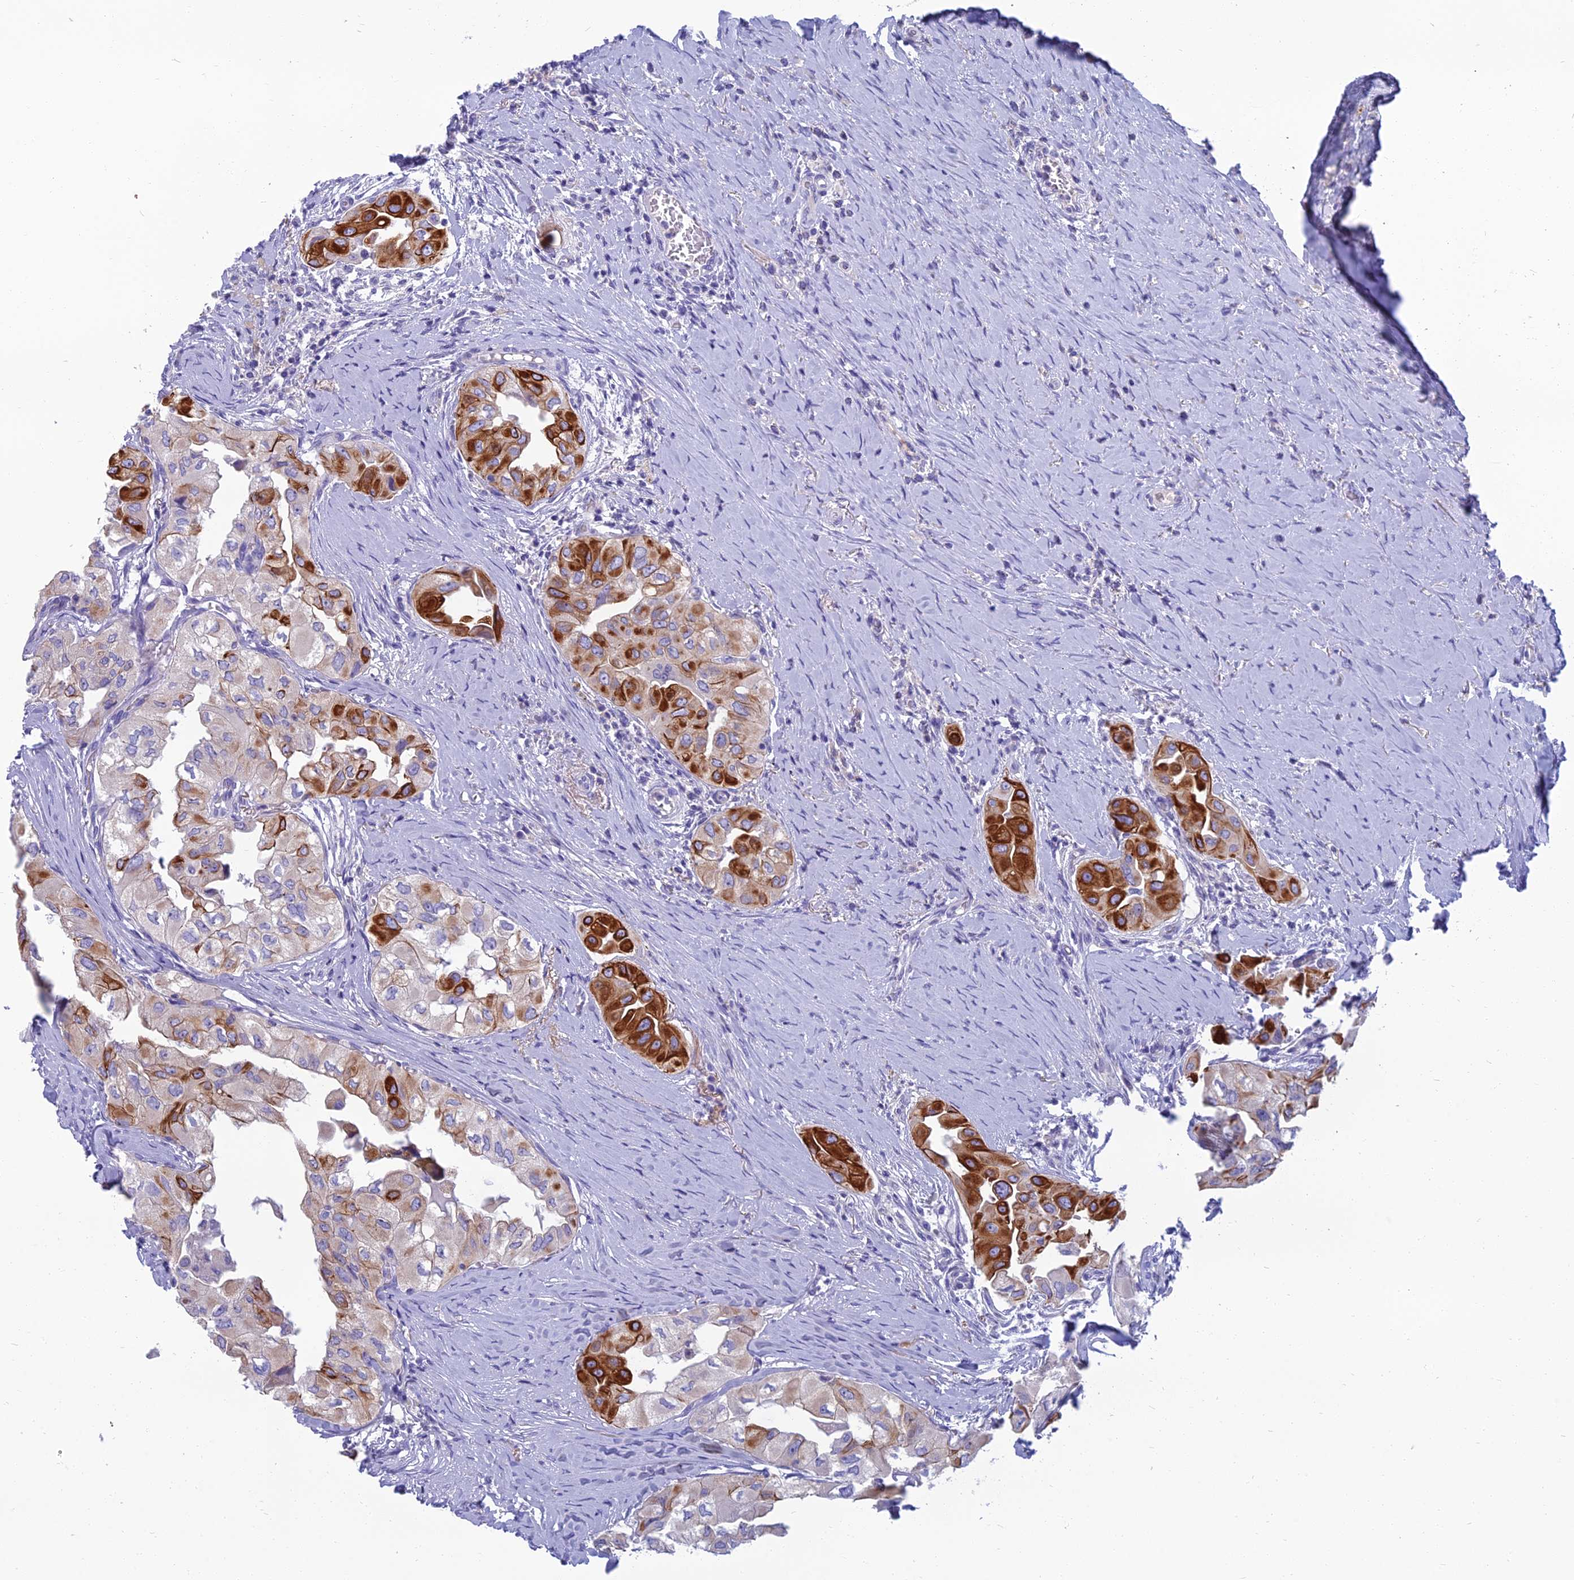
{"staining": {"intensity": "strong", "quantity": "25%-75%", "location": "cytoplasmic/membranous"}, "tissue": "thyroid cancer", "cell_type": "Tumor cells", "image_type": "cancer", "snomed": [{"axis": "morphology", "description": "Papillary adenocarcinoma, NOS"}, {"axis": "topography", "description": "Thyroid gland"}], "caption": "Protein expression analysis of human papillary adenocarcinoma (thyroid) reveals strong cytoplasmic/membranous staining in approximately 25%-75% of tumor cells.", "gene": "SPTLC3", "patient": {"sex": "female", "age": 59}}